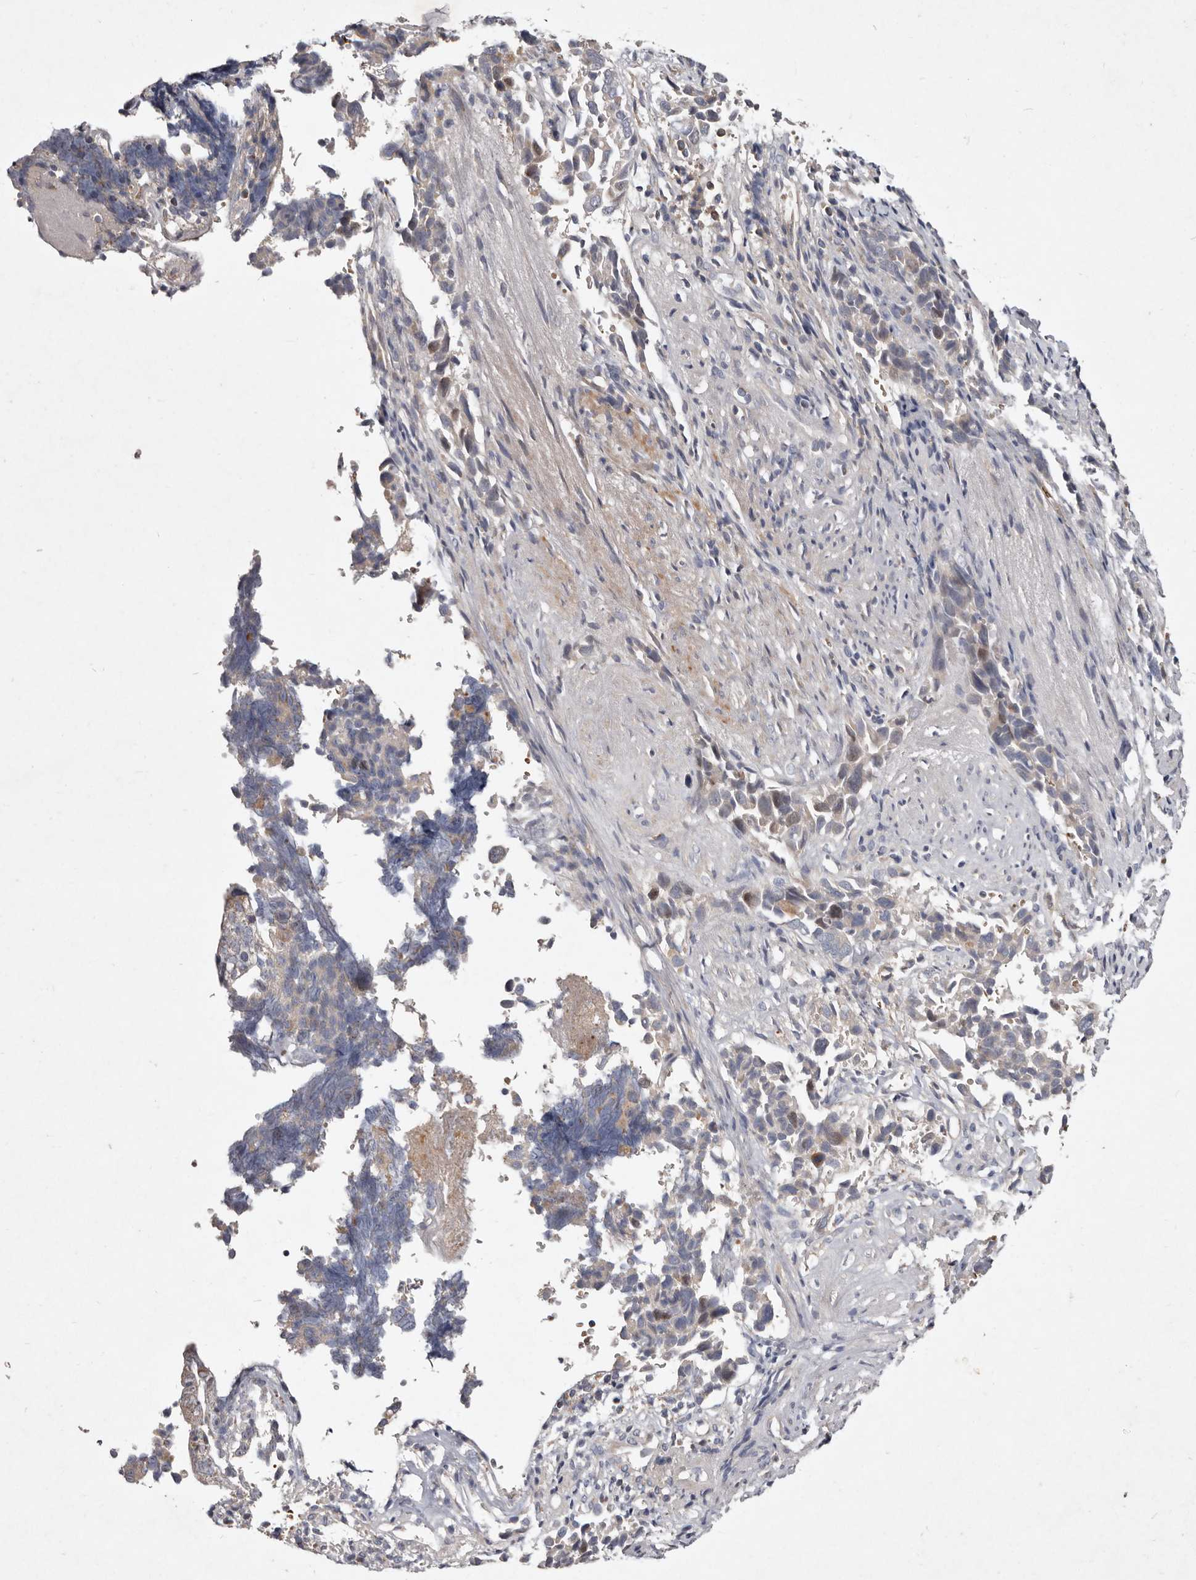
{"staining": {"intensity": "weak", "quantity": "<25%", "location": "cytoplasmic/membranous"}, "tissue": "liver cancer", "cell_type": "Tumor cells", "image_type": "cancer", "snomed": [{"axis": "morphology", "description": "Cholangiocarcinoma"}, {"axis": "topography", "description": "Liver"}], "caption": "This is a photomicrograph of IHC staining of liver cholangiocarcinoma, which shows no staining in tumor cells.", "gene": "SLC25A20", "patient": {"sex": "female", "age": 79}}